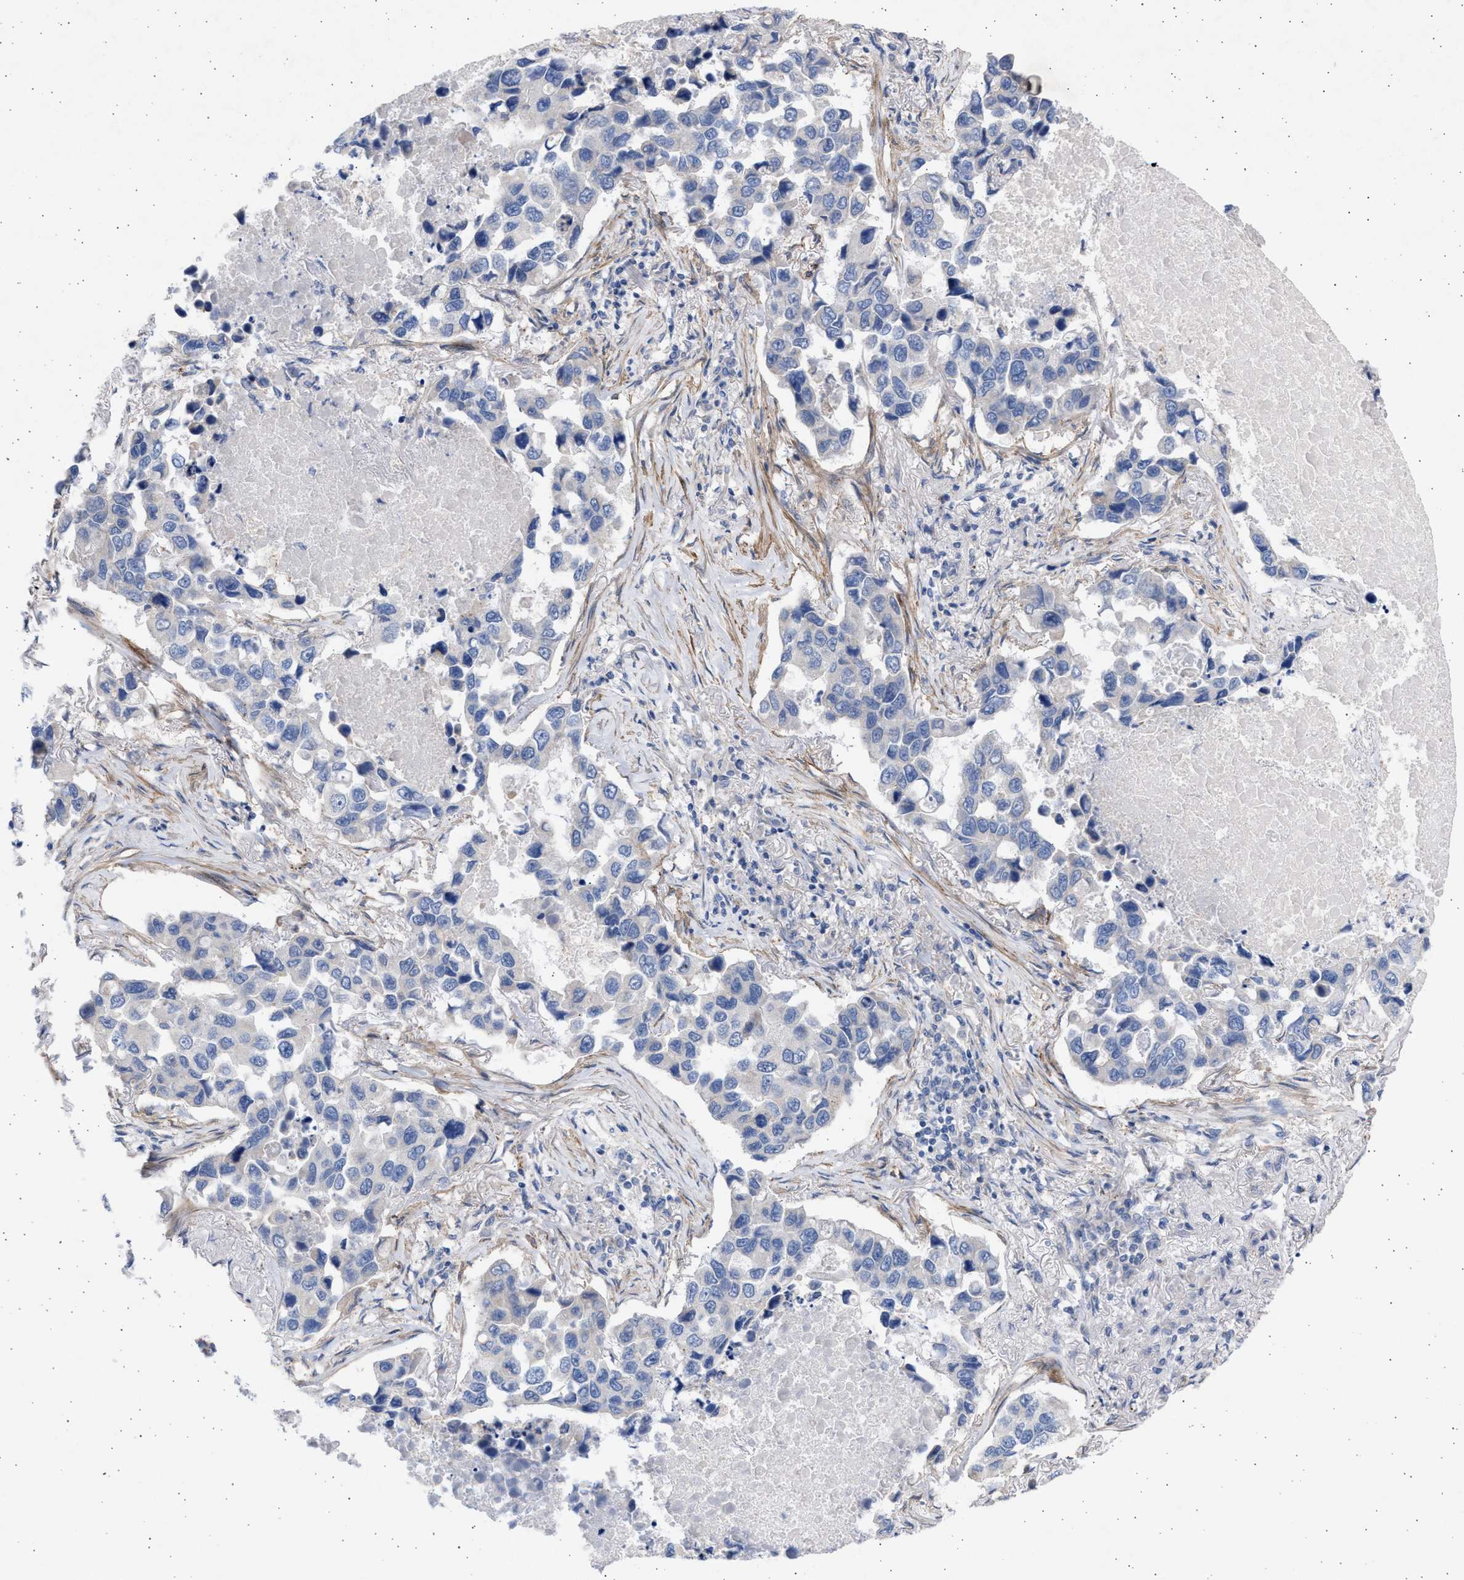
{"staining": {"intensity": "negative", "quantity": "none", "location": "none"}, "tissue": "lung cancer", "cell_type": "Tumor cells", "image_type": "cancer", "snomed": [{"axis": "morphology", "description": "Adenocarcinoma, NOS"}, {"axis": "topography", "description": "Lung"}], "caption": "This photomicrograph is of lung adenocarcinoma stained with IHC to label a protein in brown with the nuclei are counter-stained blue. There is no positivity in tumor cells.", "gene": "NBR1", "patient": {"sex": "male", "age": 64}}